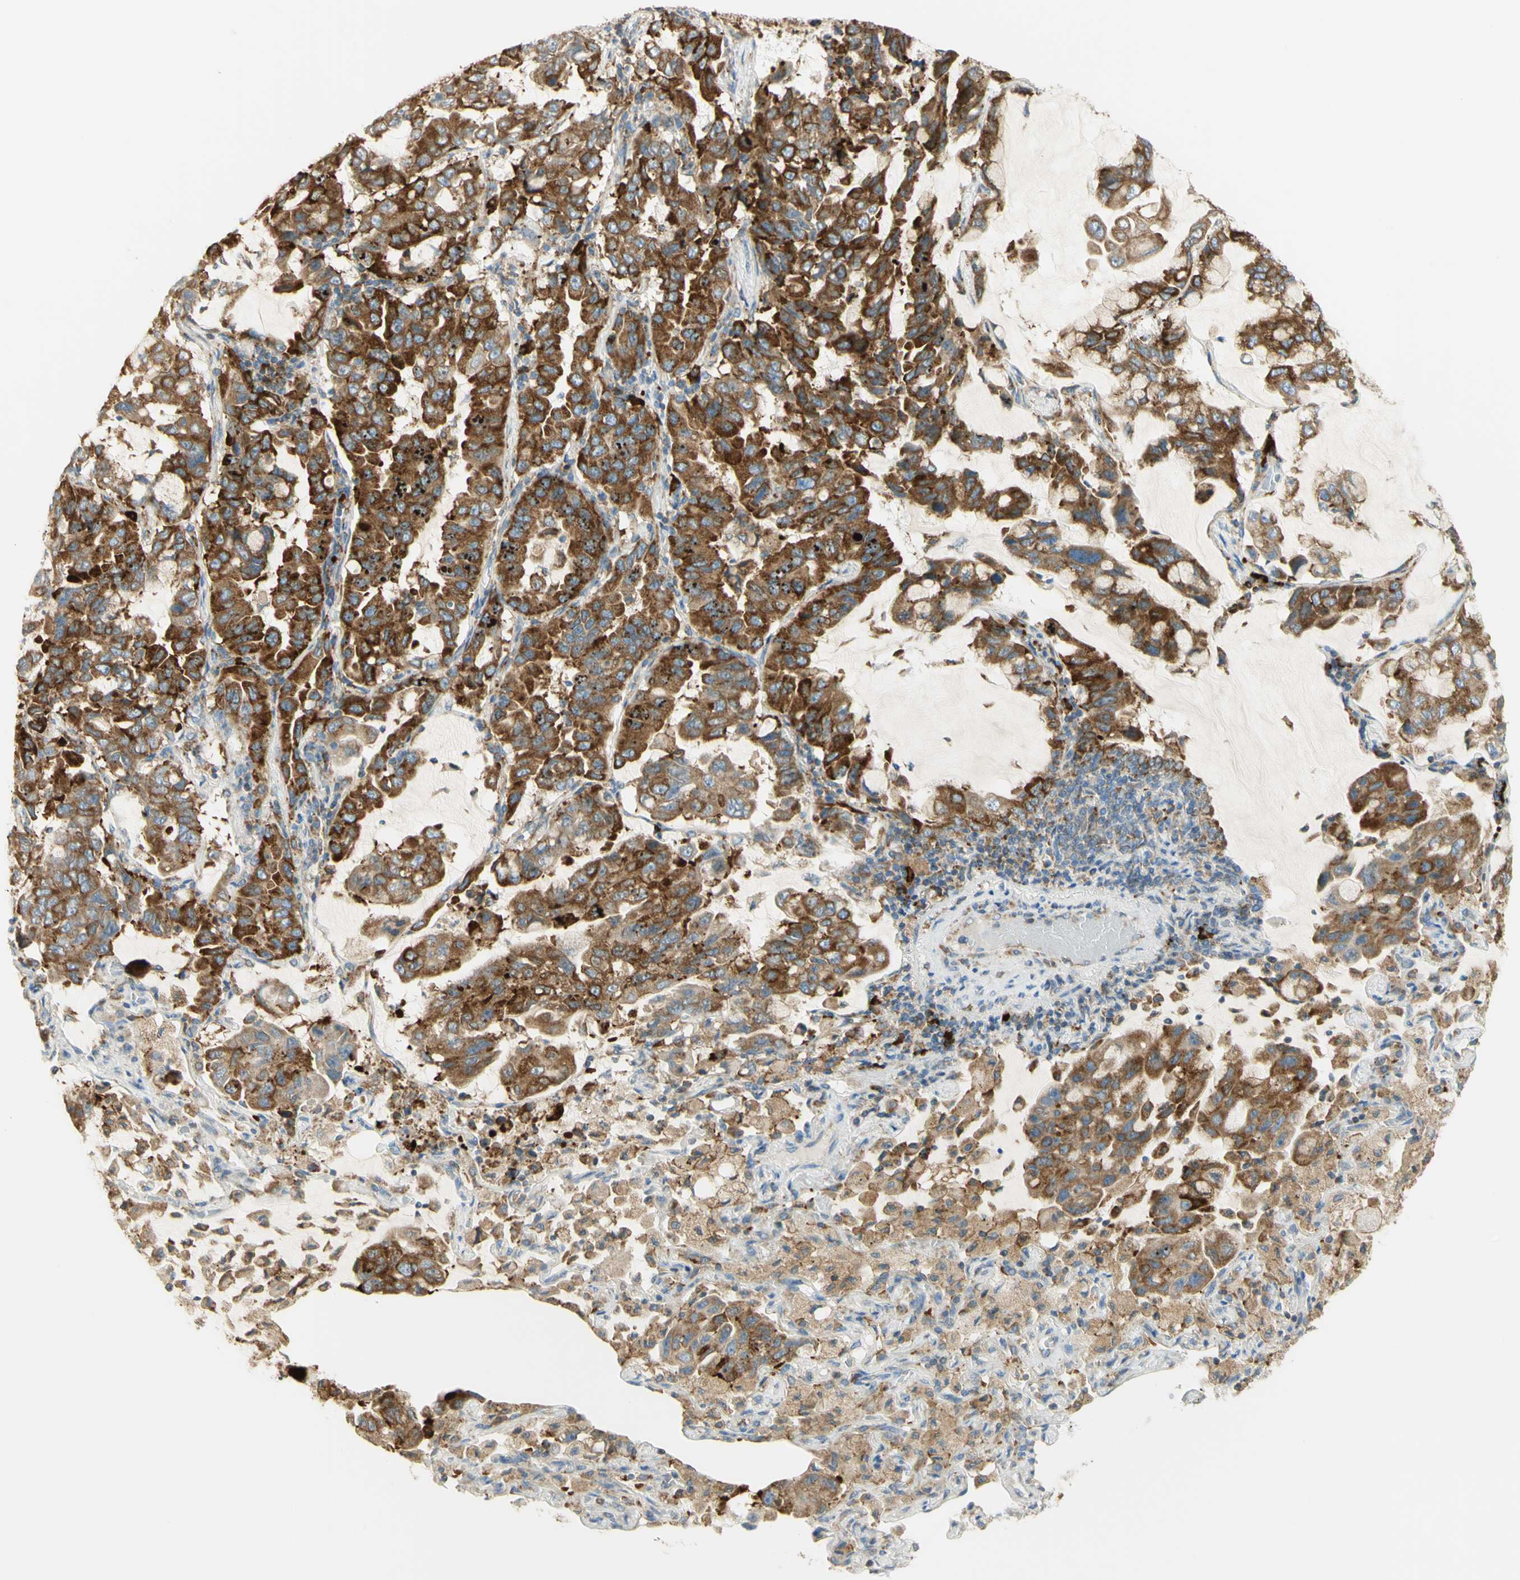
{"staining": {"intensity": "strong", "quantity": ">75%", "location": "cytoplasmic/membranous"}, "tissue": "lung cancer", "cell_type": "Tumor cells", "image_type": "cancer", "snomed": [{"axis": "morphology", "description": "Adenocarcinoma, NOS"}, {"axis": "topography", "description": "Lung"}], "caption": "Immunohistochemistry histopathology image of lung adenocarcinoma stained for a protein (brown), which demonstrates high levels of strong cytoplasmic/membranous expression in approximately >75% of tumor cells.", "gene": "MANF", "patient": {"sex": "male", "age": 64}}